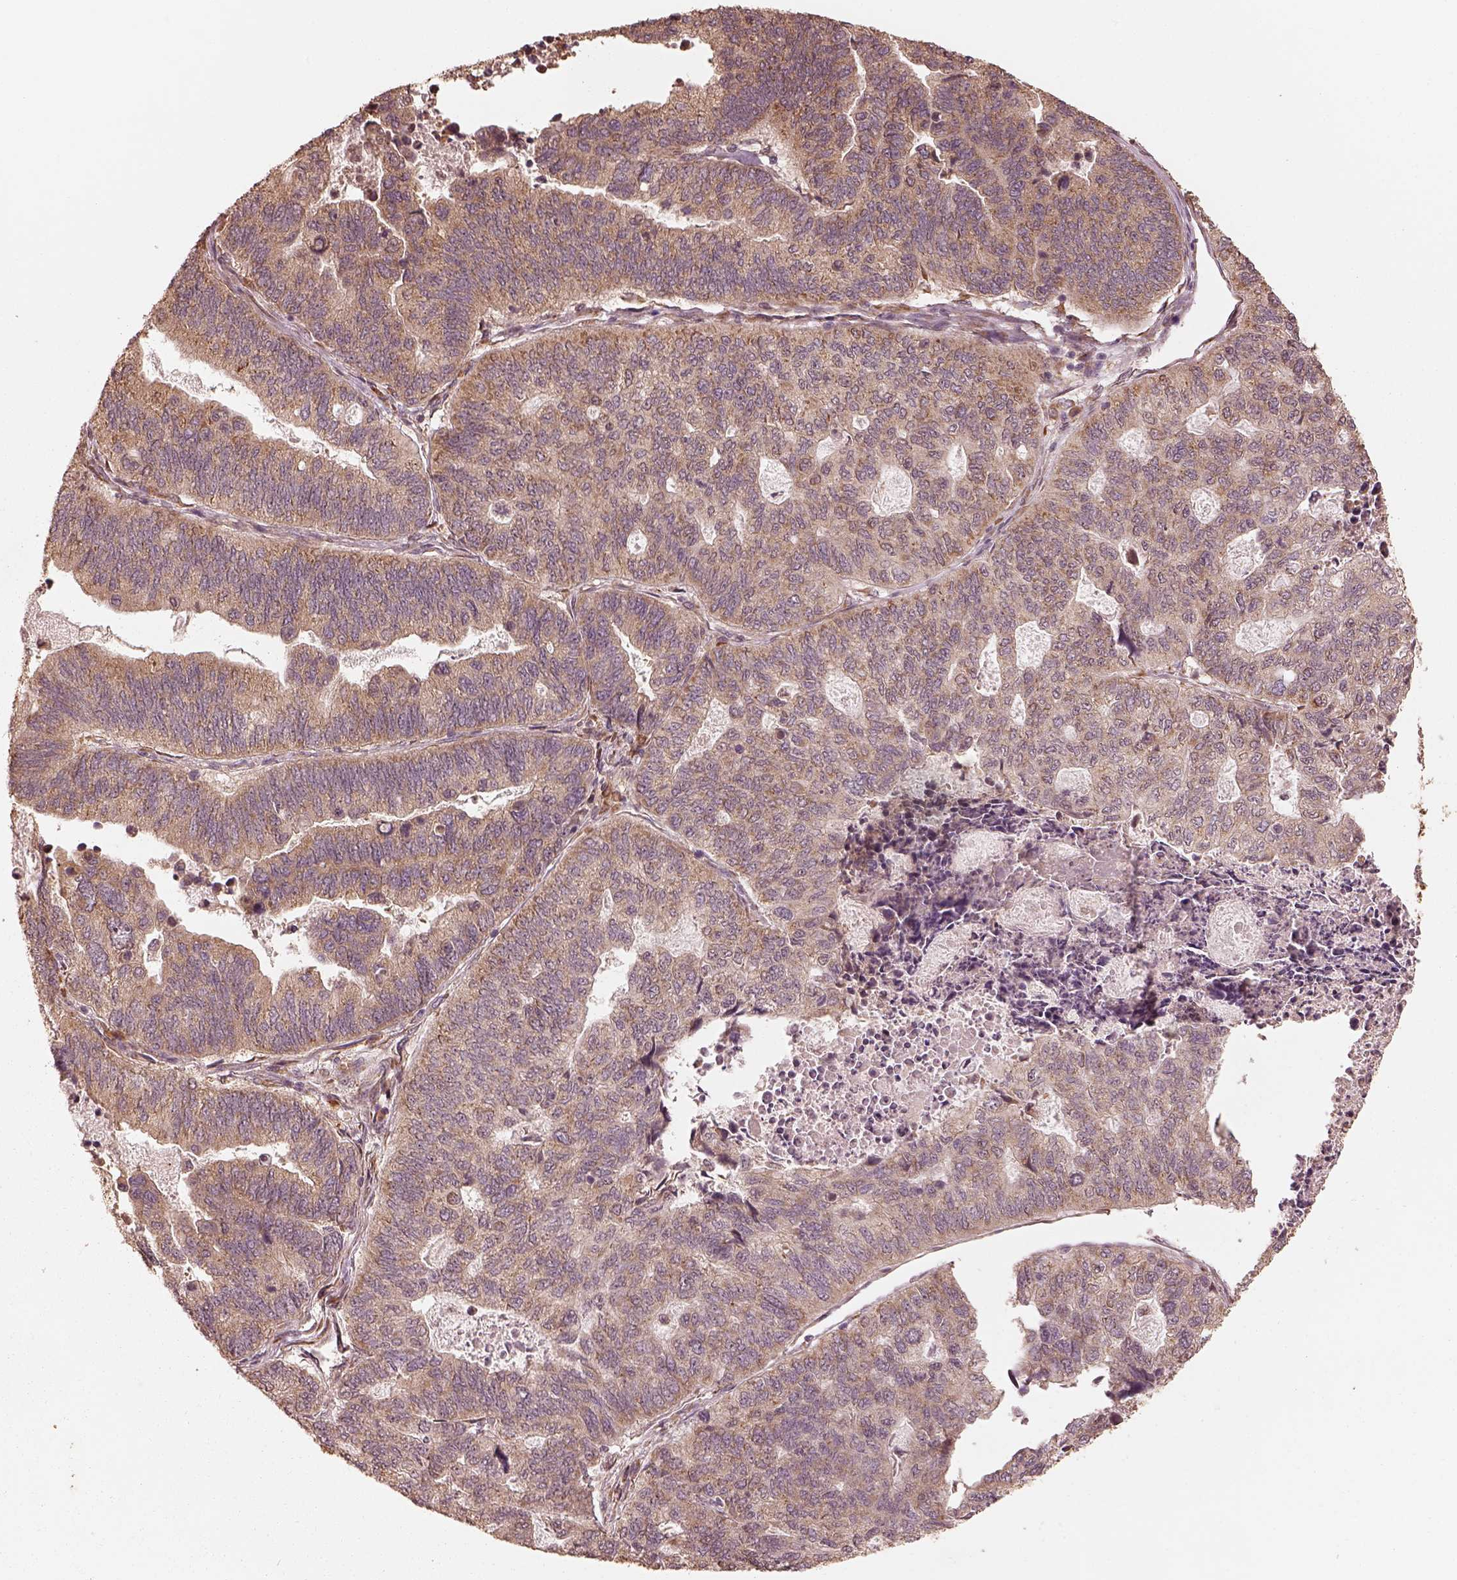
{"staining": {"intensity": "moderate", "quantity": ">75%", "location": "cytoplasmic/membranous"}, "tissue": "stomach cancer", "cell_type": "Tumor cells", "image_type": "cancer", "snomed": [{"axis": "morphology", "description": "Adenocarcinoma, NOS"}, {"axis": "topography", "description": "Stomach, upper"}], "caption": "Human adenocarcinoma (stomach) stained for a protein (brown) demonstrates moderate cytoplasmic/membranous positive expression in approximately >75% of tumor cells.", "gene": "DNAJC25", "patient": {"sex": "female", "age": 67}}